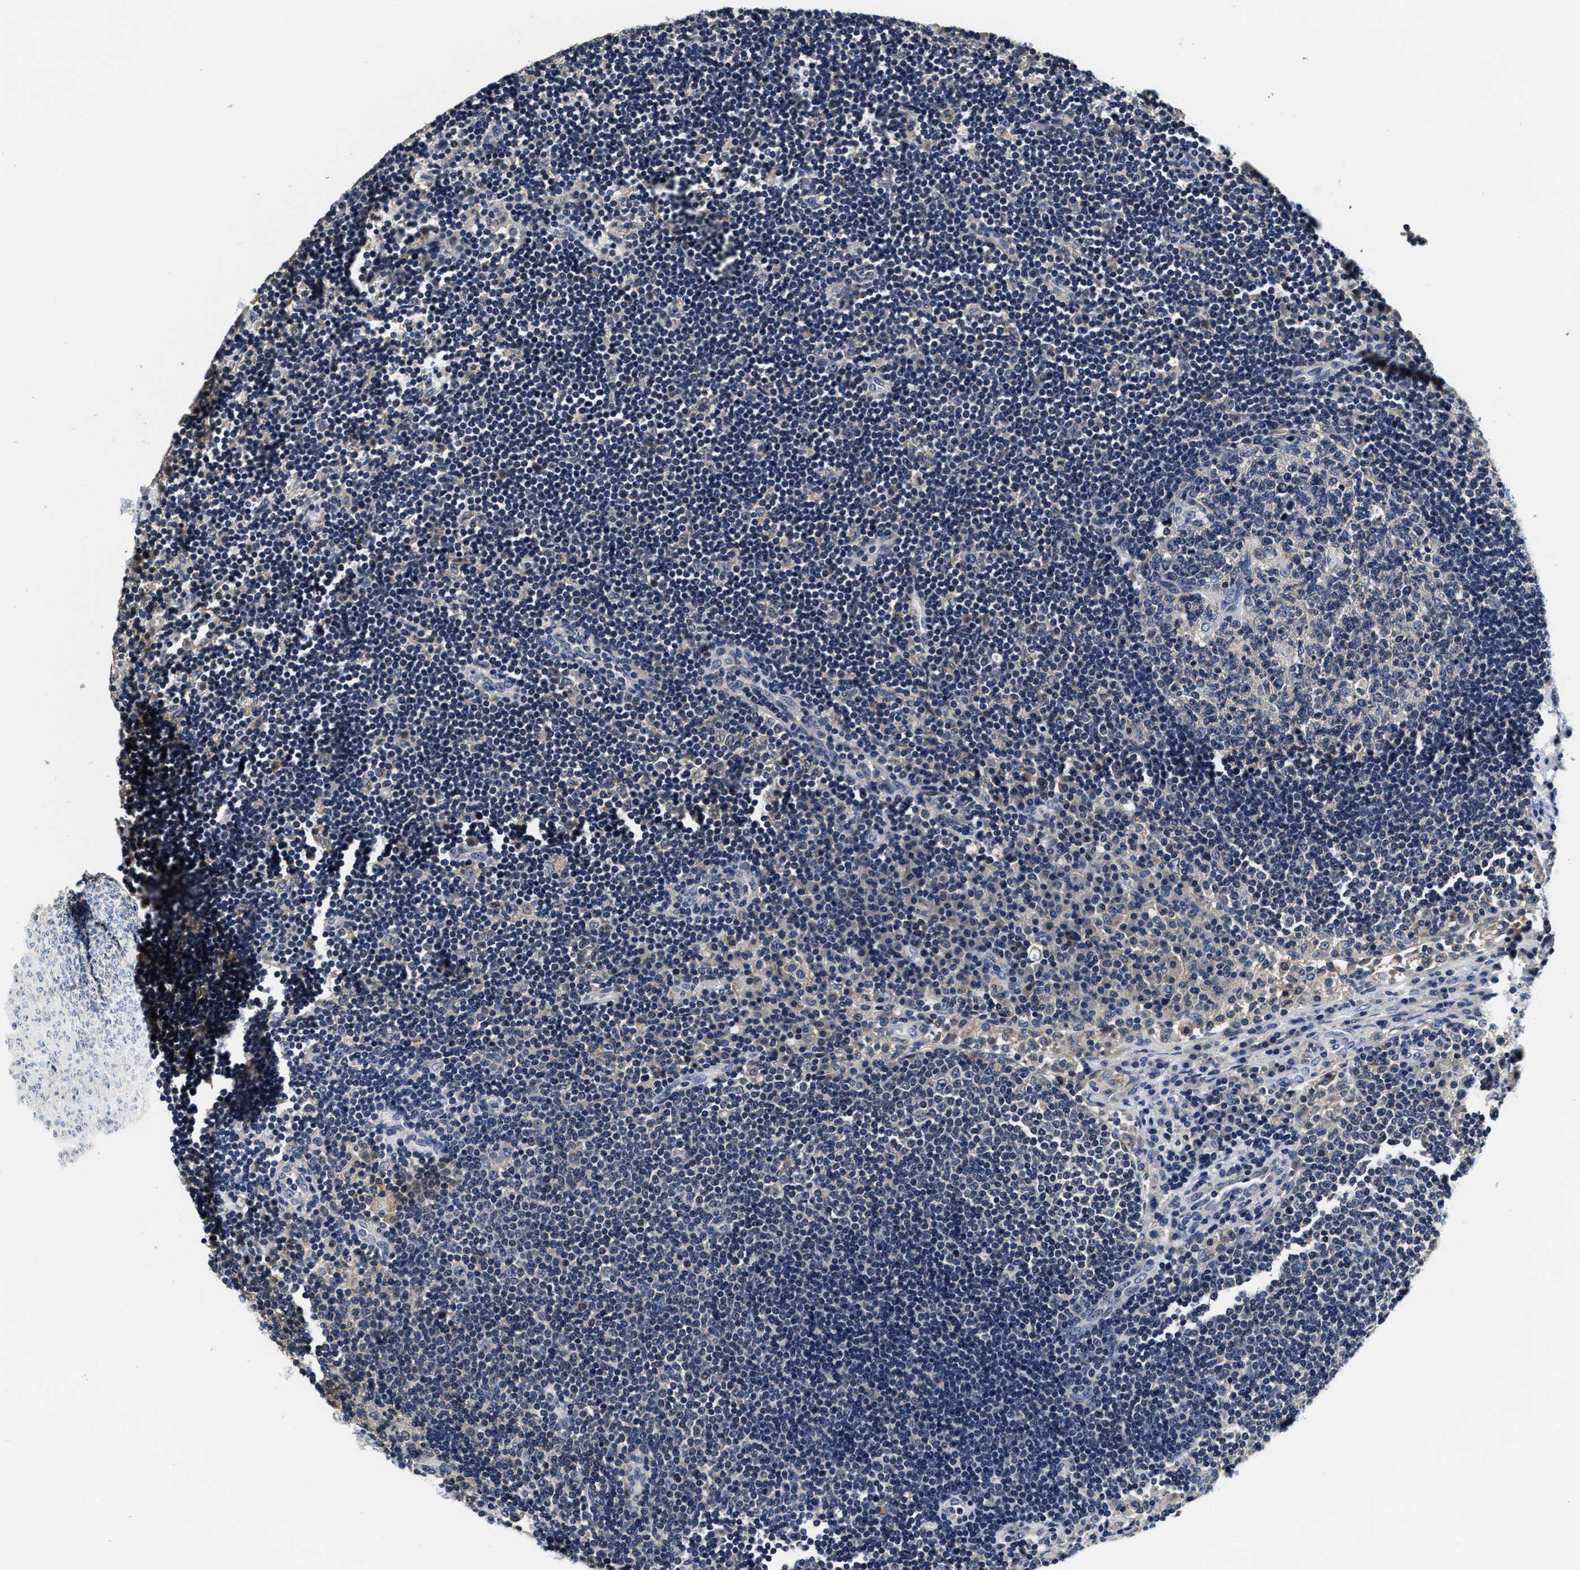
{"staining": {"intensity": "negative", "quantity": "none", "location": "none"}, "tissue": "lymph node", "cell_type": "Germinal center cells", "image_type": "normal", "snomed": [{"axis": "morphology", "description": "Normal tissue, NOS"}, {"axis": "topography", "description": "Lymph node"}], "caption": "This is an immunohistochemistry image of benign lymph node. There is no positivity in germinal center cells.", "gene": "ANKIB1", "patient": {"sex": "female", "age": 53}}